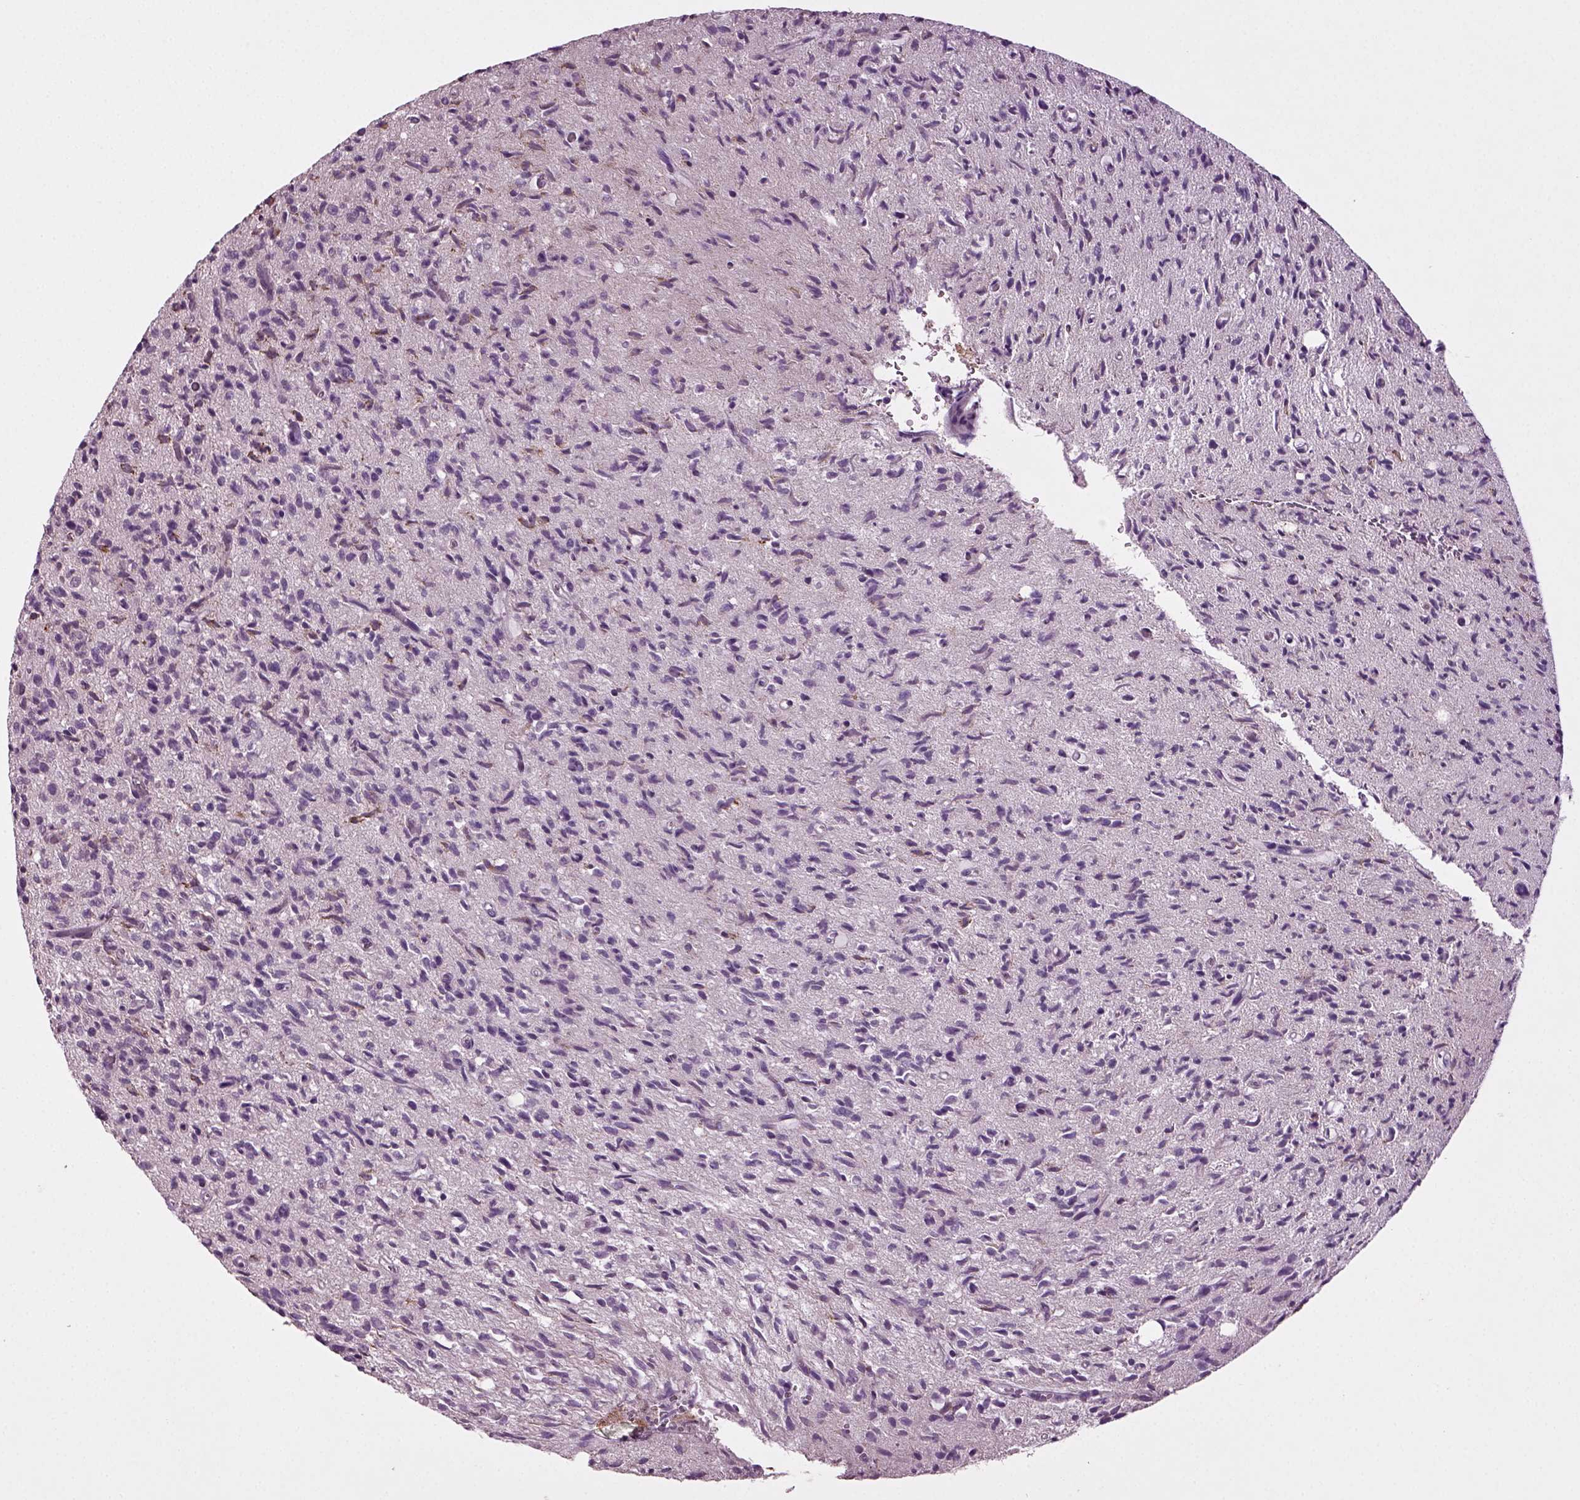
{"staining": {"intensity": "negative", "quantity": "none", "location": "none"}, "tissue": "glioma", "cell_type": "Tumor cells", "image_type": "cancer", "snomed": [{"axis": "morphology", "description": "Glioma, malignant, High grade"}, {"axis": "topography", "description": "Brain"}], "caption": "Immunohistochemical staining of malignant glioma (high-grade) reveals no significant positivity in tumor cells.", "gene": "SLC17A6", "patient": {"sex": "male", "age": 64}}